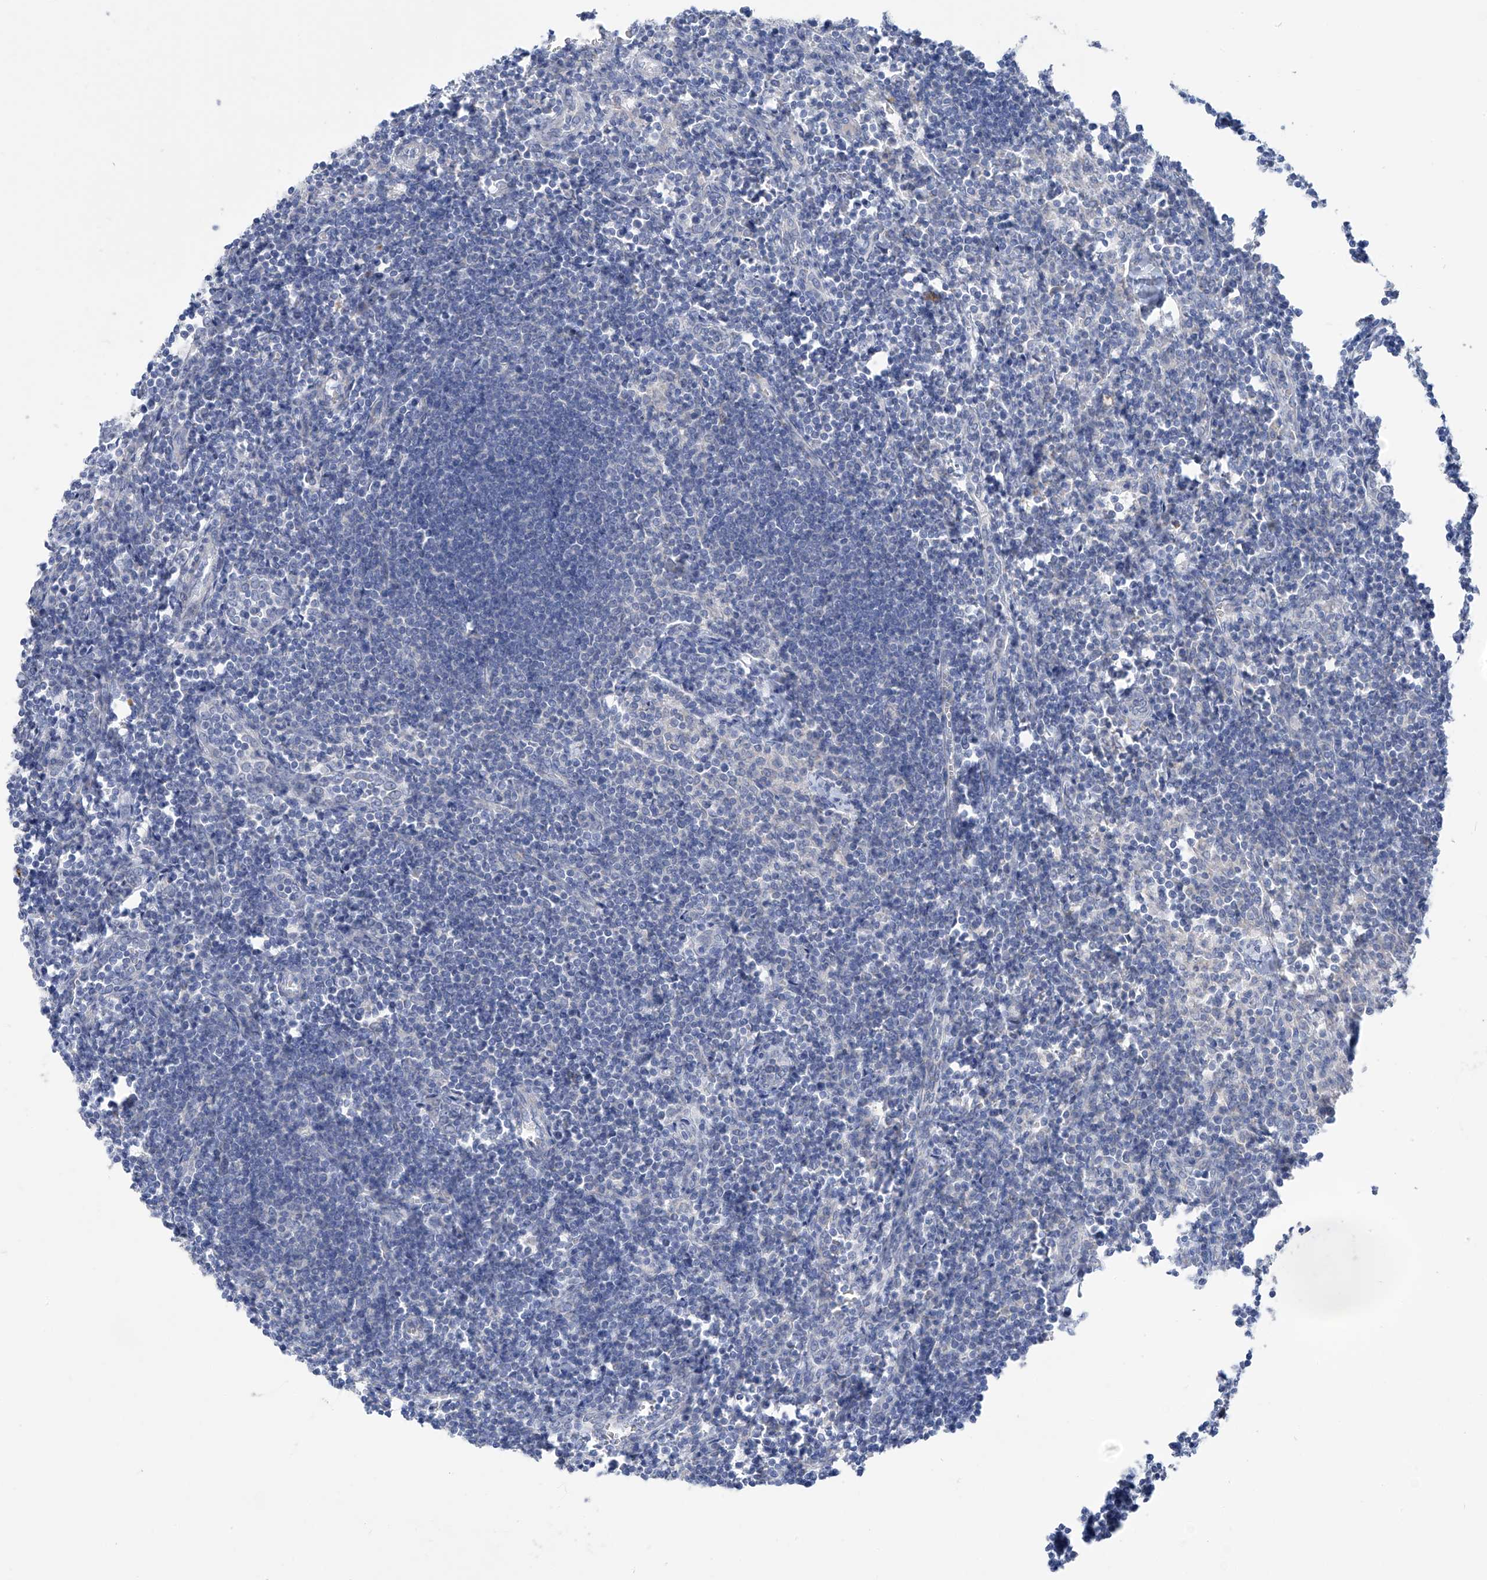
{"staining": {"intensity": "negative", "quantity": "none", "location": "none"}, "tissue": "lymph node", "cell_type": "Germinal center cells", "image_type": "normal", "snomed": [{"axis": "morphology", "description": "Normal tissue, NOS"}, {"axis": "morphology", "description": "Malignant melanoma, Metastatic site"}, {"axis": "topography", "description": "Lymph node"}], "caption": "DAB (3,3'-diaminobenzidine) immunohistochemical staining of unremarkable human lymph node exhibits no significant expression in germinal center cells. Brightfield microscopy of immunohistochemistry stained with DAB (brown) and hematoxylin (blue), captured at high magnification.", "gene": "KRTAP25", "patient": {"sex": "male", "age": 41}}